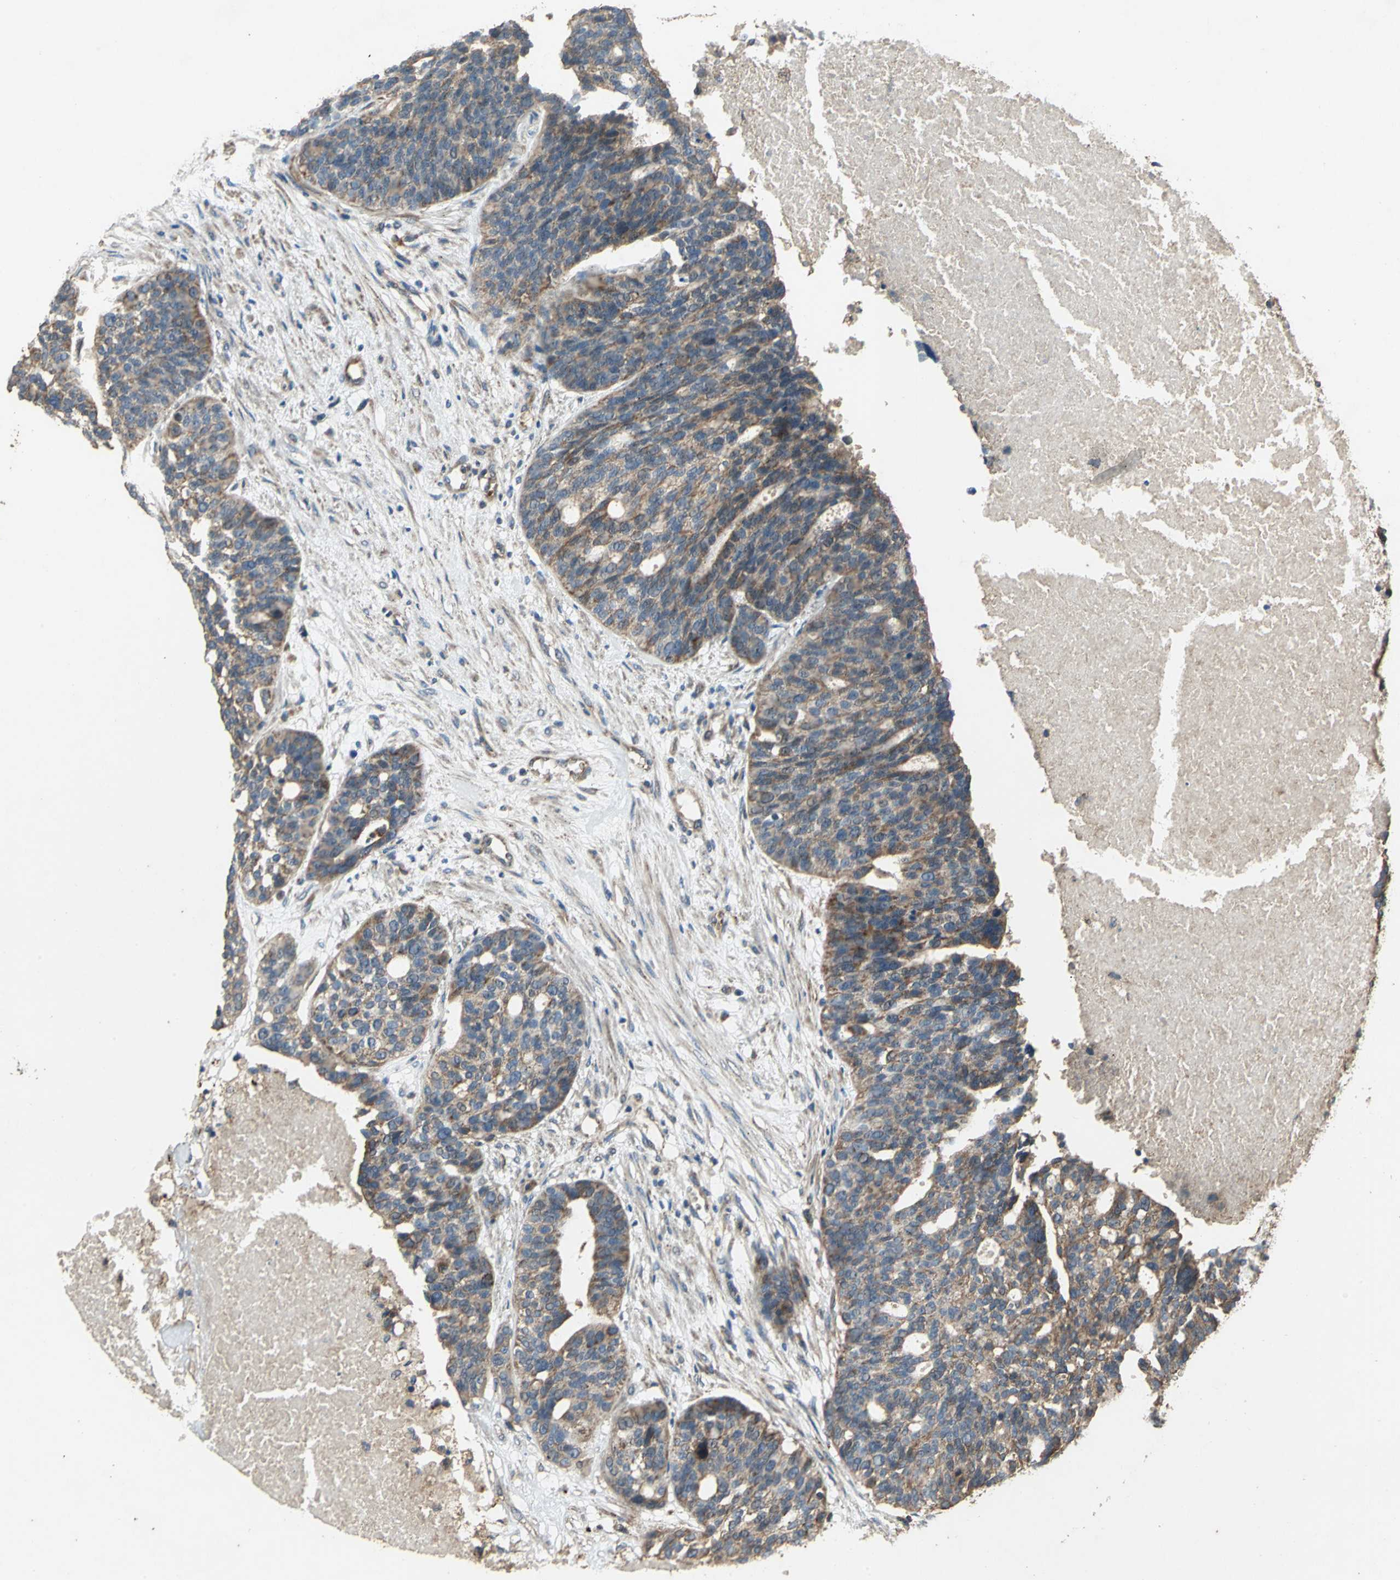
{"staining": {"intensity": "moderate", "quantity": ">75%", "location": "cytoplasmic/membranous"}, "tissue": "ovarian cancer", "cell_type": "Tumor cells", "image_type": "cancer", "snomed": [{"axis": "morphology", "description": "Cystadenocarcinoma, serous, NOS"}, {"axis": "topography", "description": "Ovary"}], "caption": "A brown stain highlights moderate cytoplasmic/membranous expression of a protein in ovarian cancer (serous cystadenocarcinoma) tumor cells.", "gene": "POLRMT", "patient": {"sex": "female", "age": 59}}